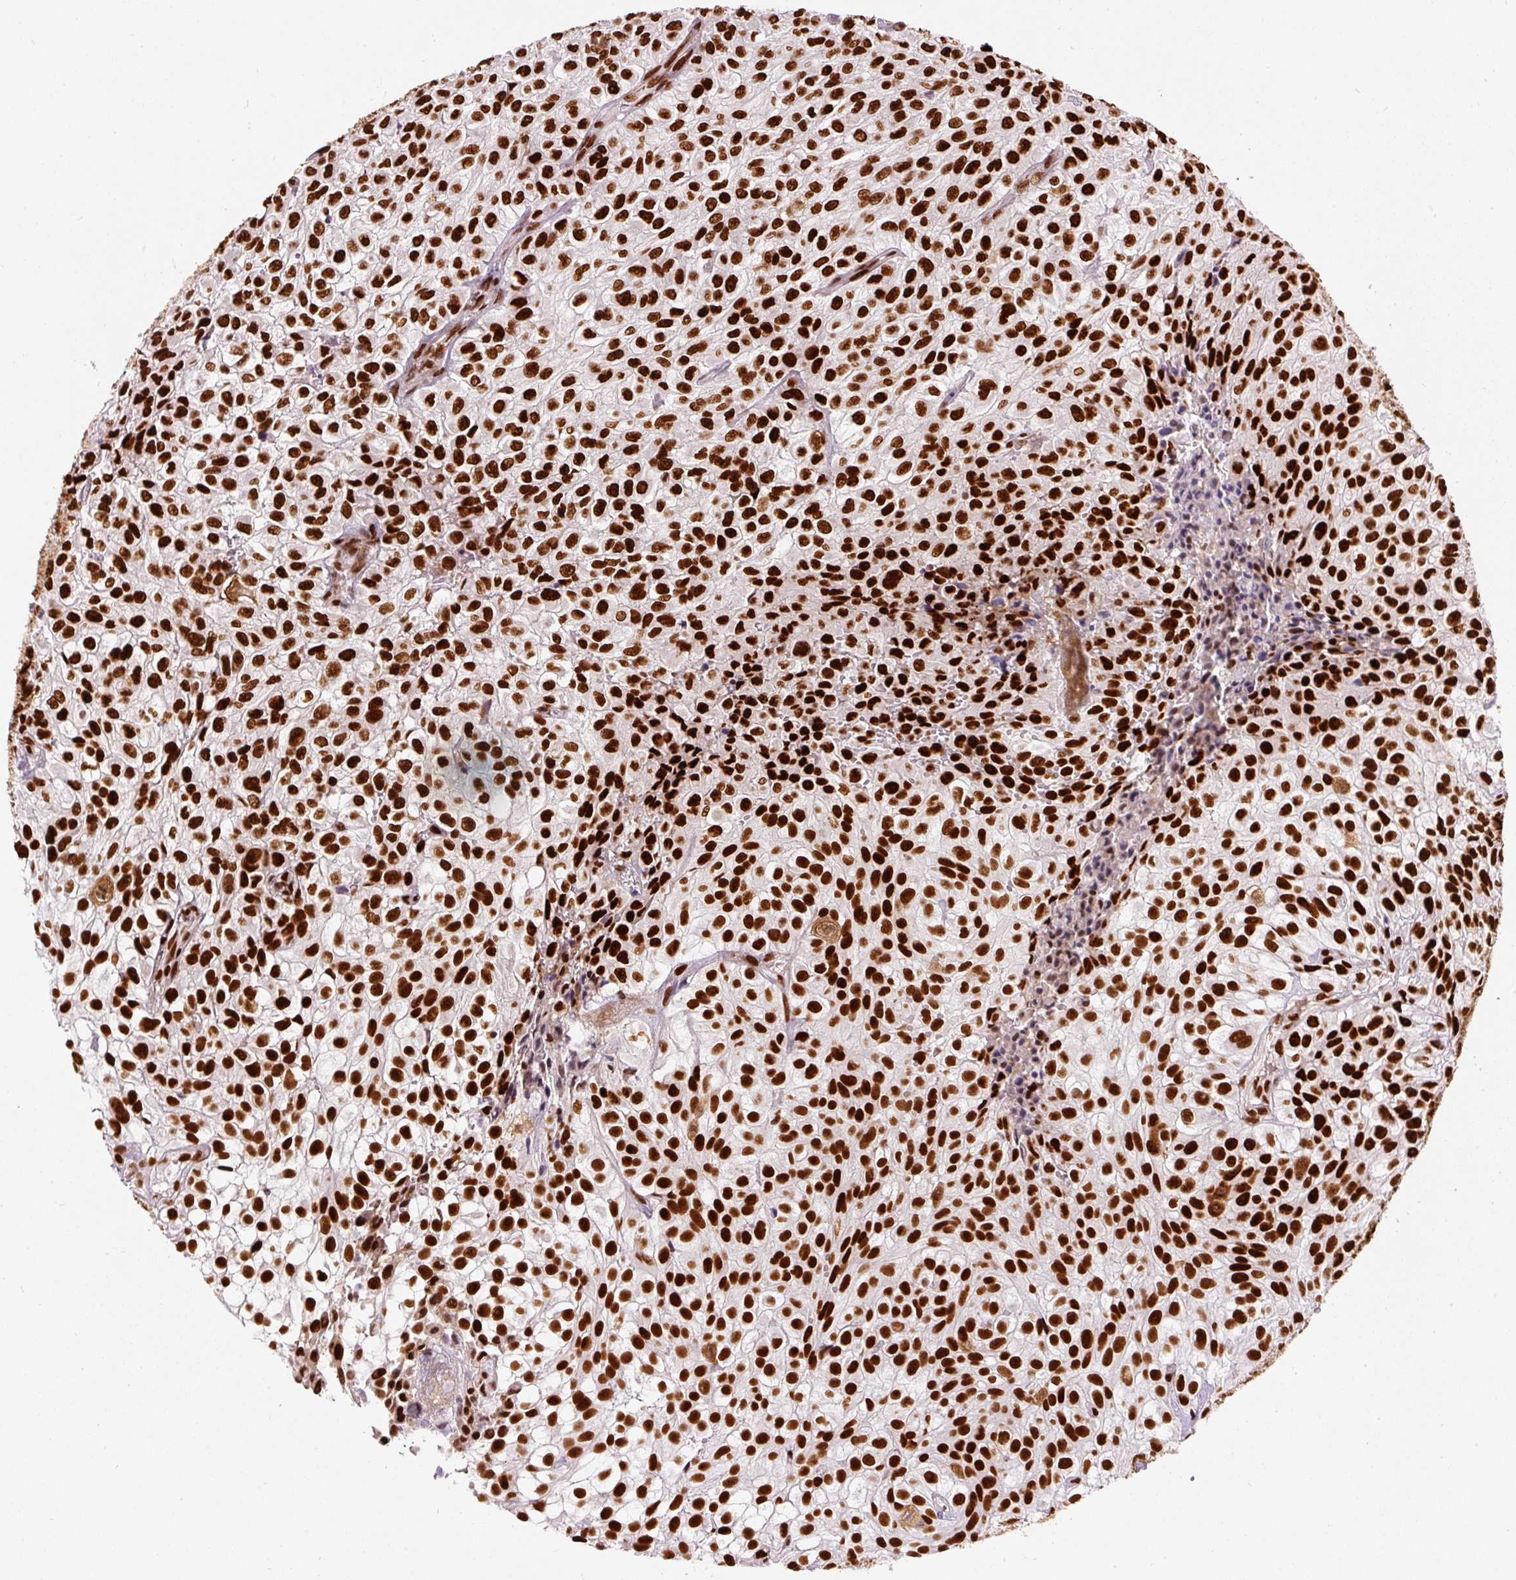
{"staining": {"intensity": "strong", "quantity": ">75%", "location": "nuclear"}, "tissue": "urothelial cancer", "cell_type": "Tumor cells", "image_type": "cancer", "snomed": [{"axis": "morphology", "description": "Urothelial carcinoma, High grade"}, {"axis": "topography", "description": "Urinary bladder"}], "caption": "Approximately >75% of tumor cells in urothelial carcinoma (high-grade) demonstrate strong nuclear protein expression as visualized by brown immunohistochemical staining.", "gene": "HNRNPC", "patient": {"sex": "male", "age": 56}}